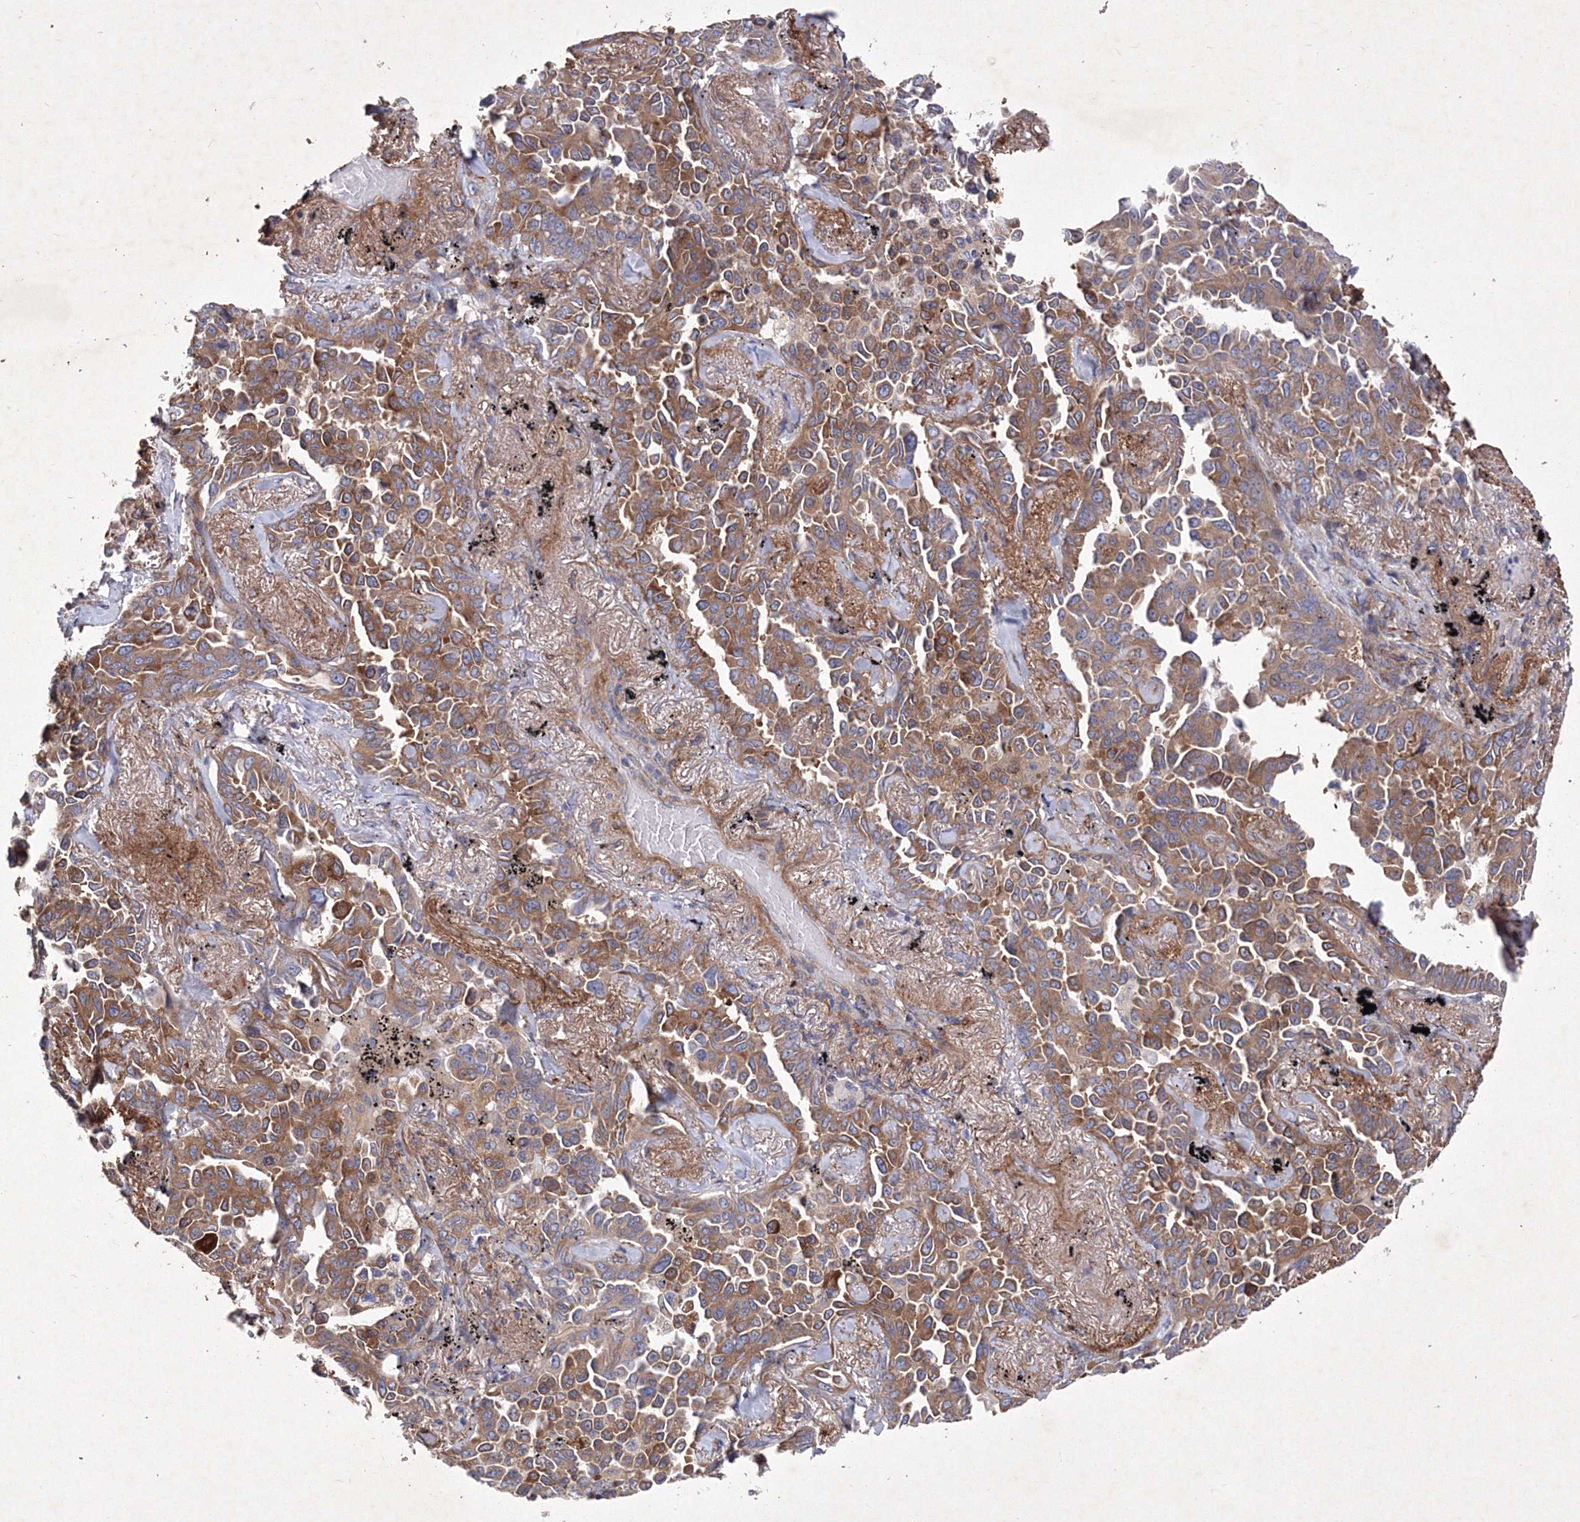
{"staining": {"intensity": "moderate", "quantity": ">75%", "location": "cytoplasmic/membranous"}, "tissue": "lung cancer", "cell_type": "Tumor cells", "image_type": "cancer", "snomed": [{"axis": "morphology", "description": "Adenocarcinoma, NOS"}, {"axis": "topography", "description": "Lung"}], "caption": "The image reveals staining of adenocarcinoma (lung), revealing moderate cytoplasmic/membranous protein staining (brown color) within tumor cells. (DAB (3,3'-diaminobenzidine) IHC with brightfield microscopy, high magnification).", "gene": "SNX18", "patient": {"sex": "female", "age": 67}}